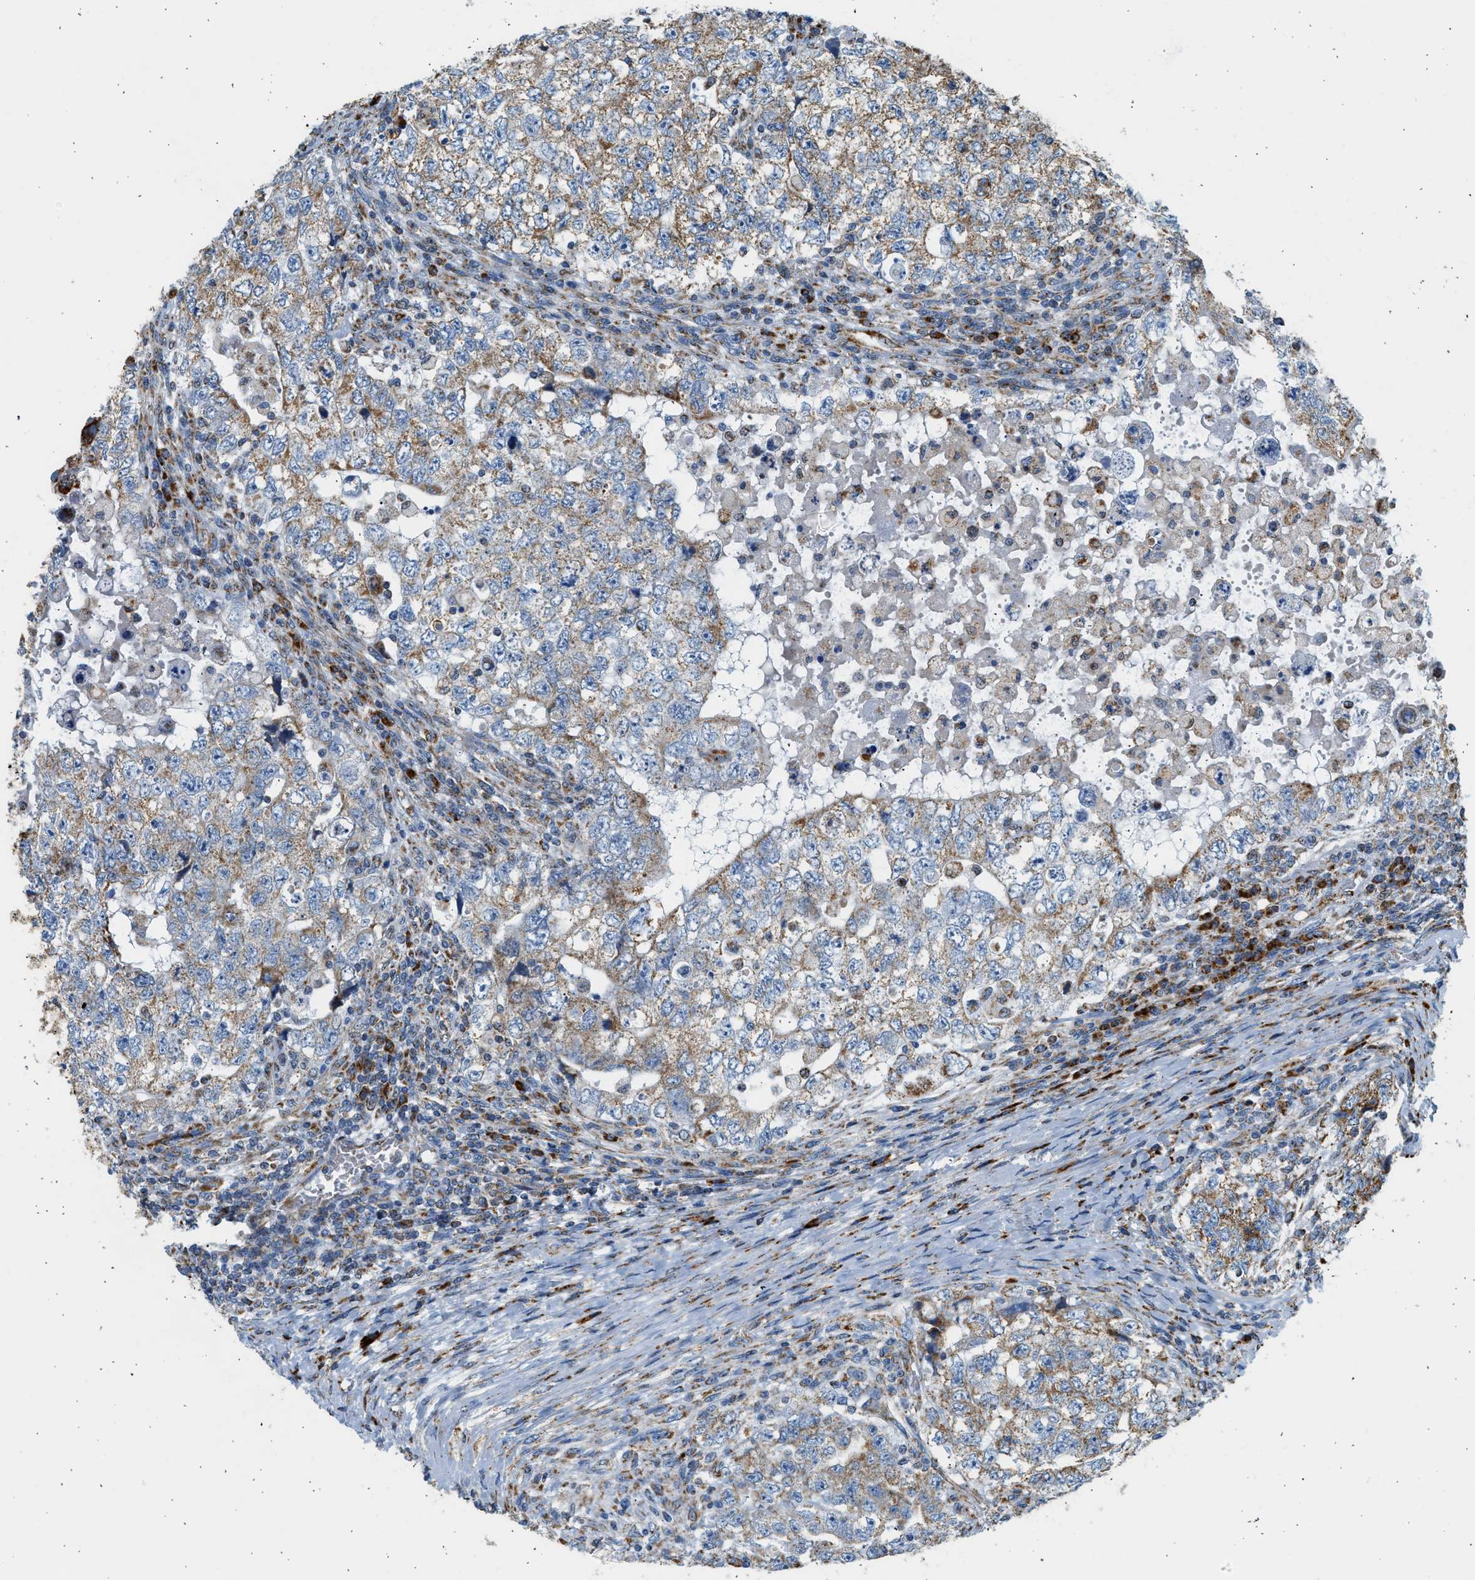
{"staining": {"intensity": "moderate", "quantity": ">75%", "location": "cytoplasmic/membranous"}, "tissue": "testis cancer", "cell_type": "Tumor cells", "image_type": "cancer", "snomed": [{"axis": "morphology", "description": "Carcinoma, Embryonal, NOS"}, {"axis": "topography", "description": "Testis"}], "caption": "Testis embryonal carcinoma was stained to show a protein in brown. There is medium levels of moderate cytoplasmic/membranous staining in approximately >75% of tumor cells. Nuclei are stained in blue.", "gene": "KCNMB3", "patient": {"sex": "male", "age": 36}}